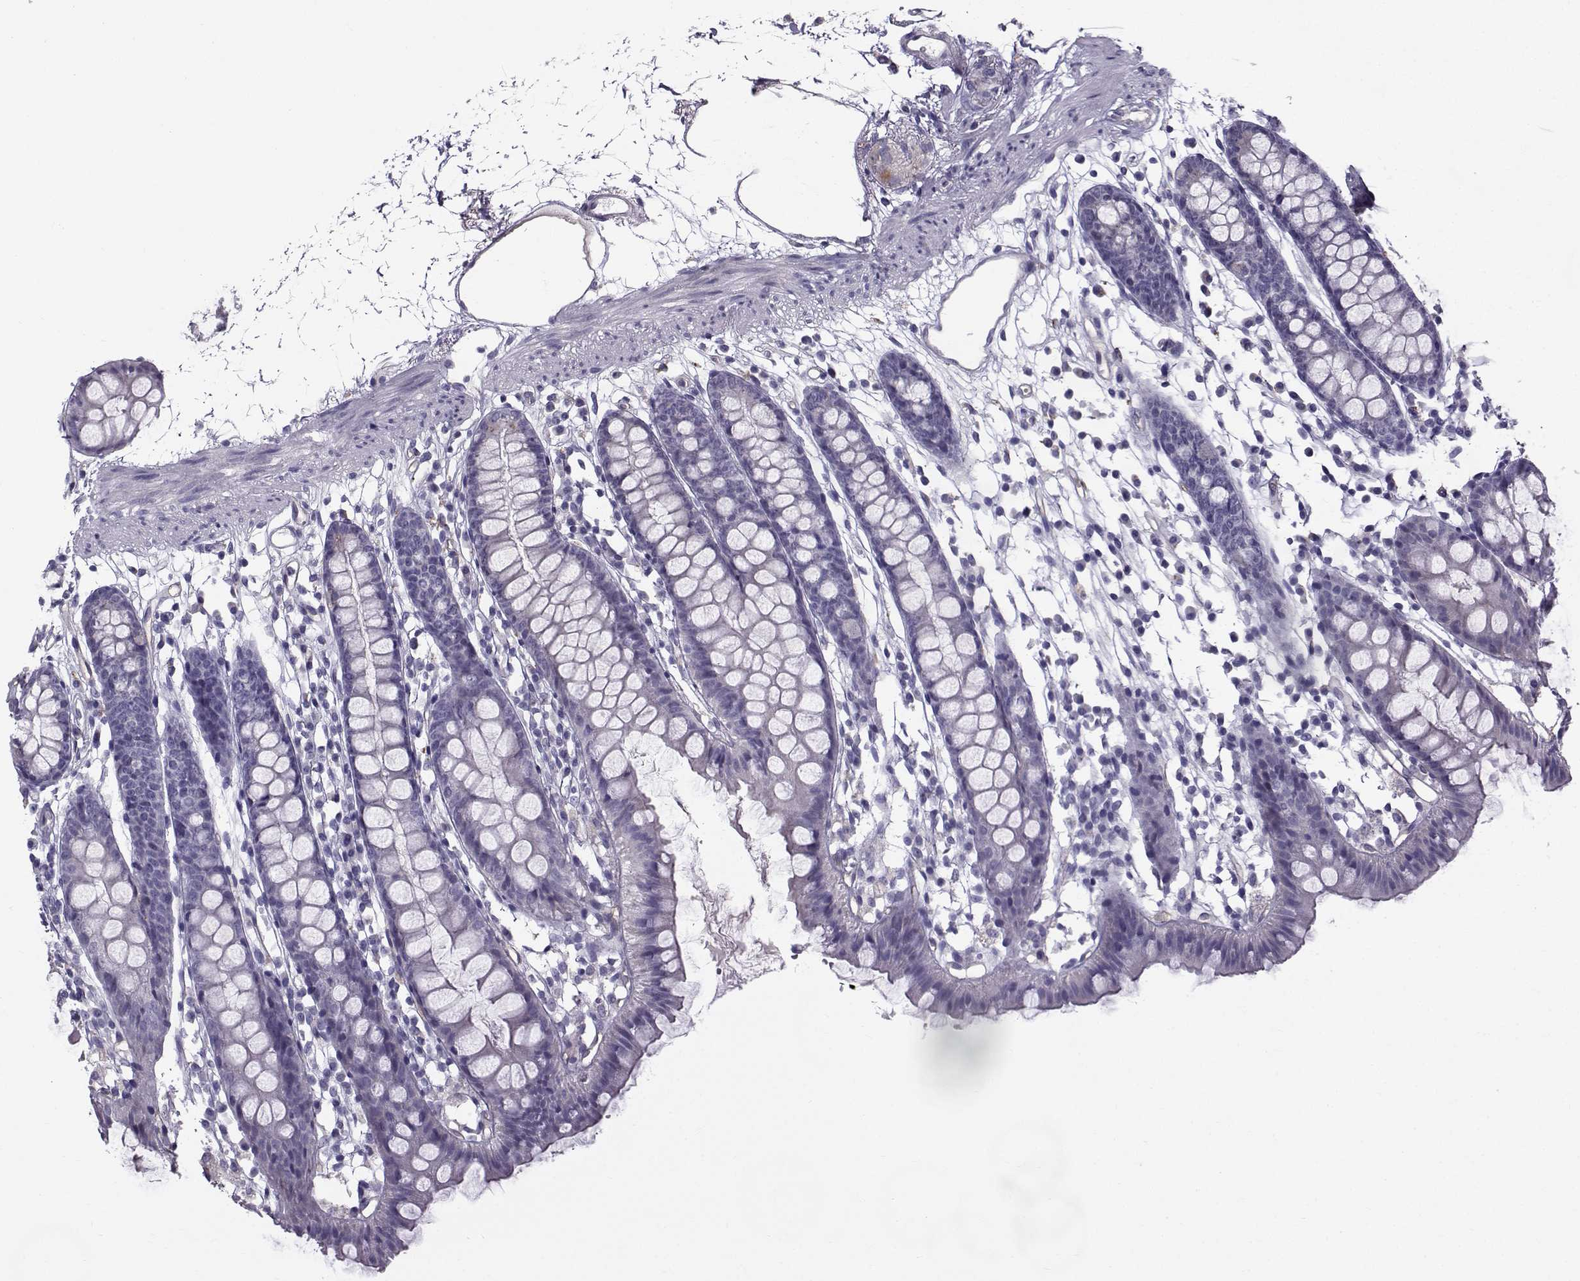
{"staining": {"intensity": "negative", "quantity": "none", "location": "none"}, "tissue": "colon", "cell_type": "Endothelial cells", "image_type": "normal", "snomed": [{"axis": "morphology", "description": "Normal tissue, NOS"}, {"axis": "topography", "description": "Colon"}], "caption": "Endothelial cells show no significant protein staining in unremarkable colon. (Brightfield microscopy of DAB (3,3'-diaminobenzidine) immunohistochemistry (IHC) at high magnification).", "gene": "CALCR", "patient": {"sex": "male", "age": 47}}